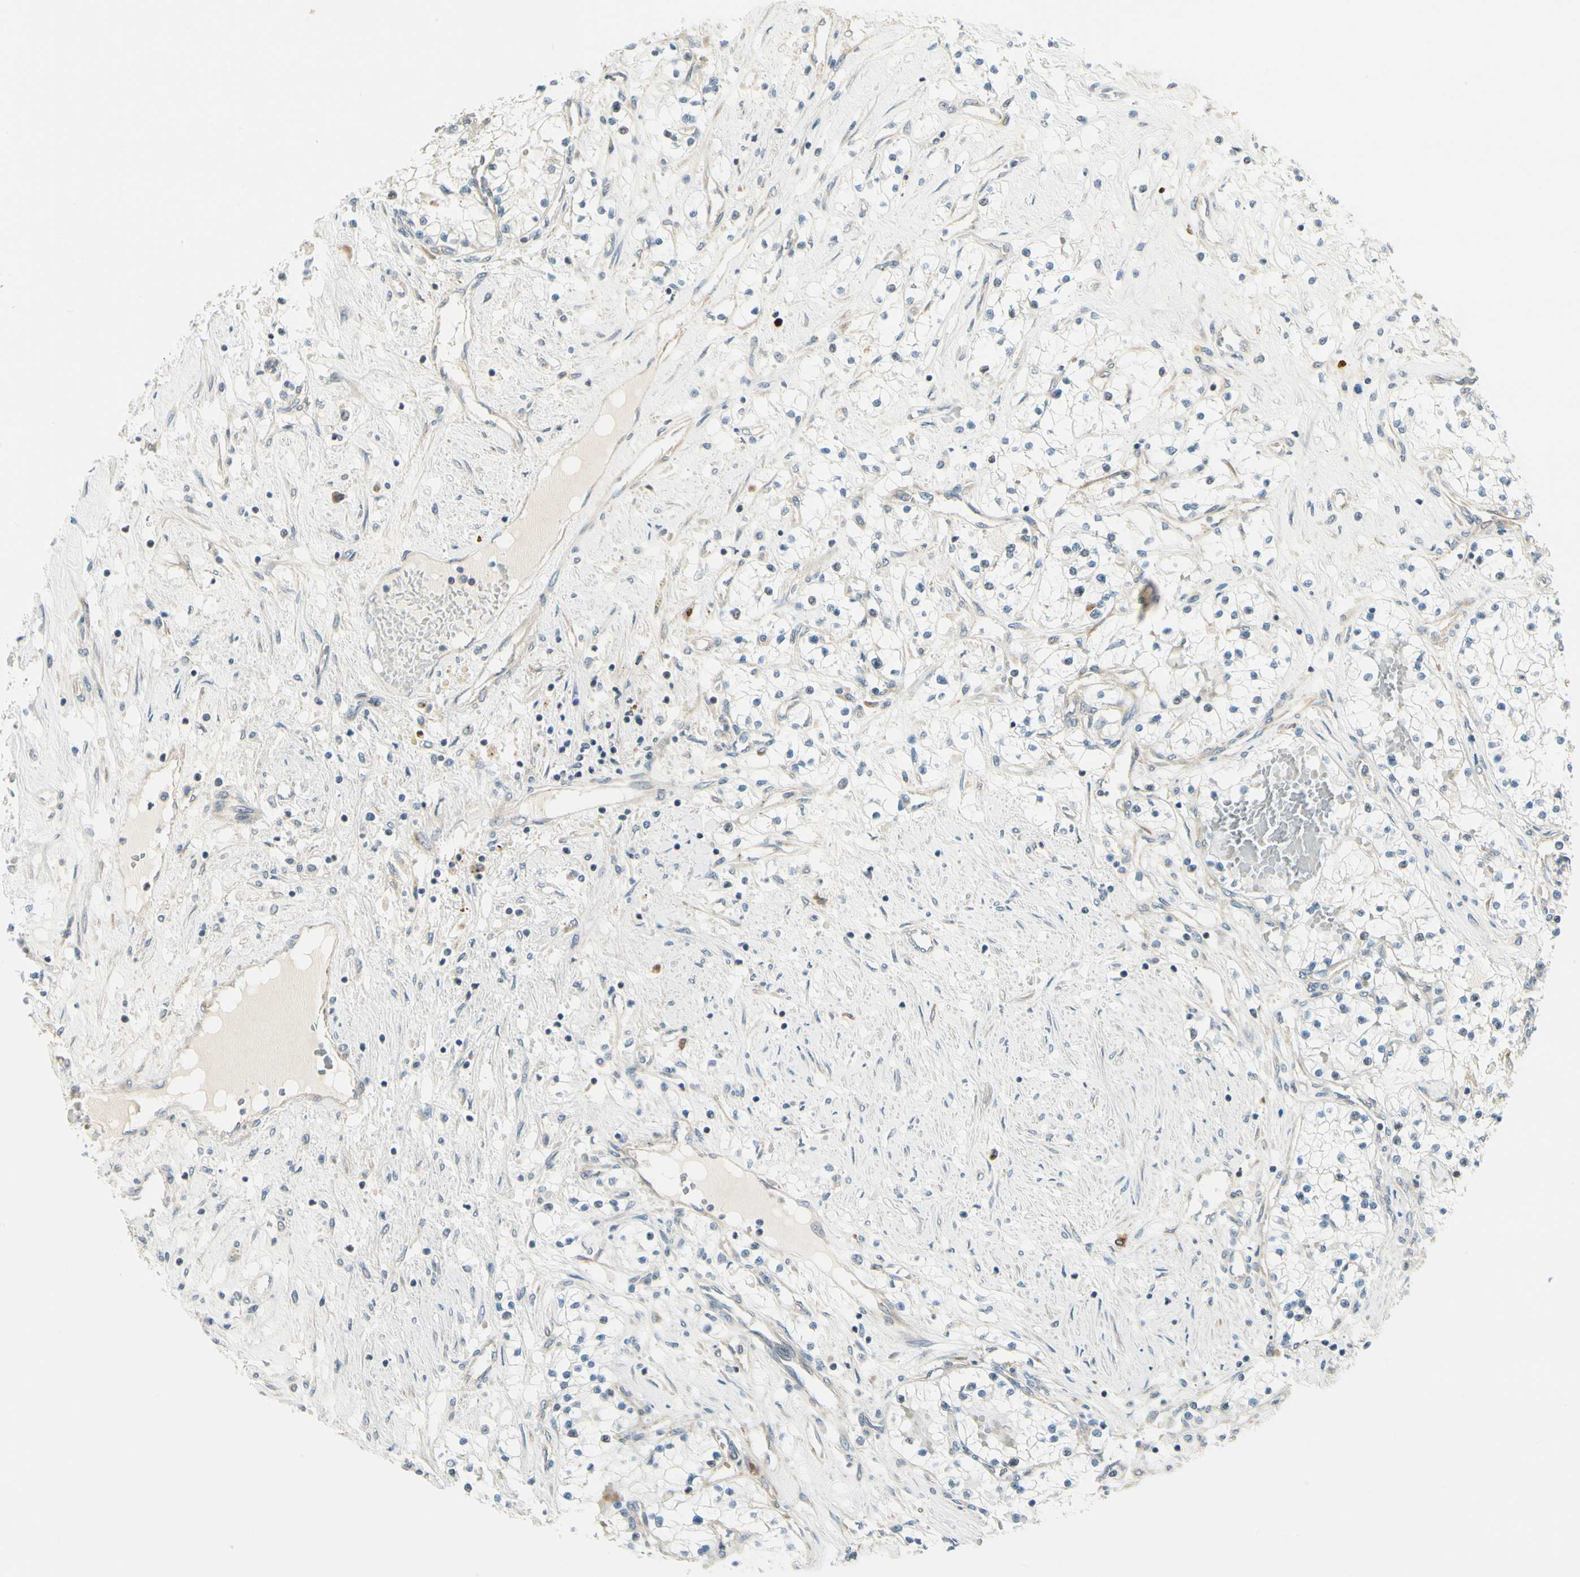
{"staining": {"intensity": "weak", "quantity": "<25%", "location": "cytoplasmic/membranous"}, "tissue": "renal cancer", "cell_type": "Tumor cells", "image_type": "cancer", "snomed": [{"axis": "morphology", "description": "Adenocarcinoma, NOS"}, {"axis": "topography", "description": "Kidney"}], "caption": "A histopathology image of renal cancer stained for a protein reveals no brown staining in tumor cells. (Brightfield microscopy of DAB immunohistochemistry at high magnification).", "gene": "MANSC1", "patient": {"sex": "male", "age": 68}}